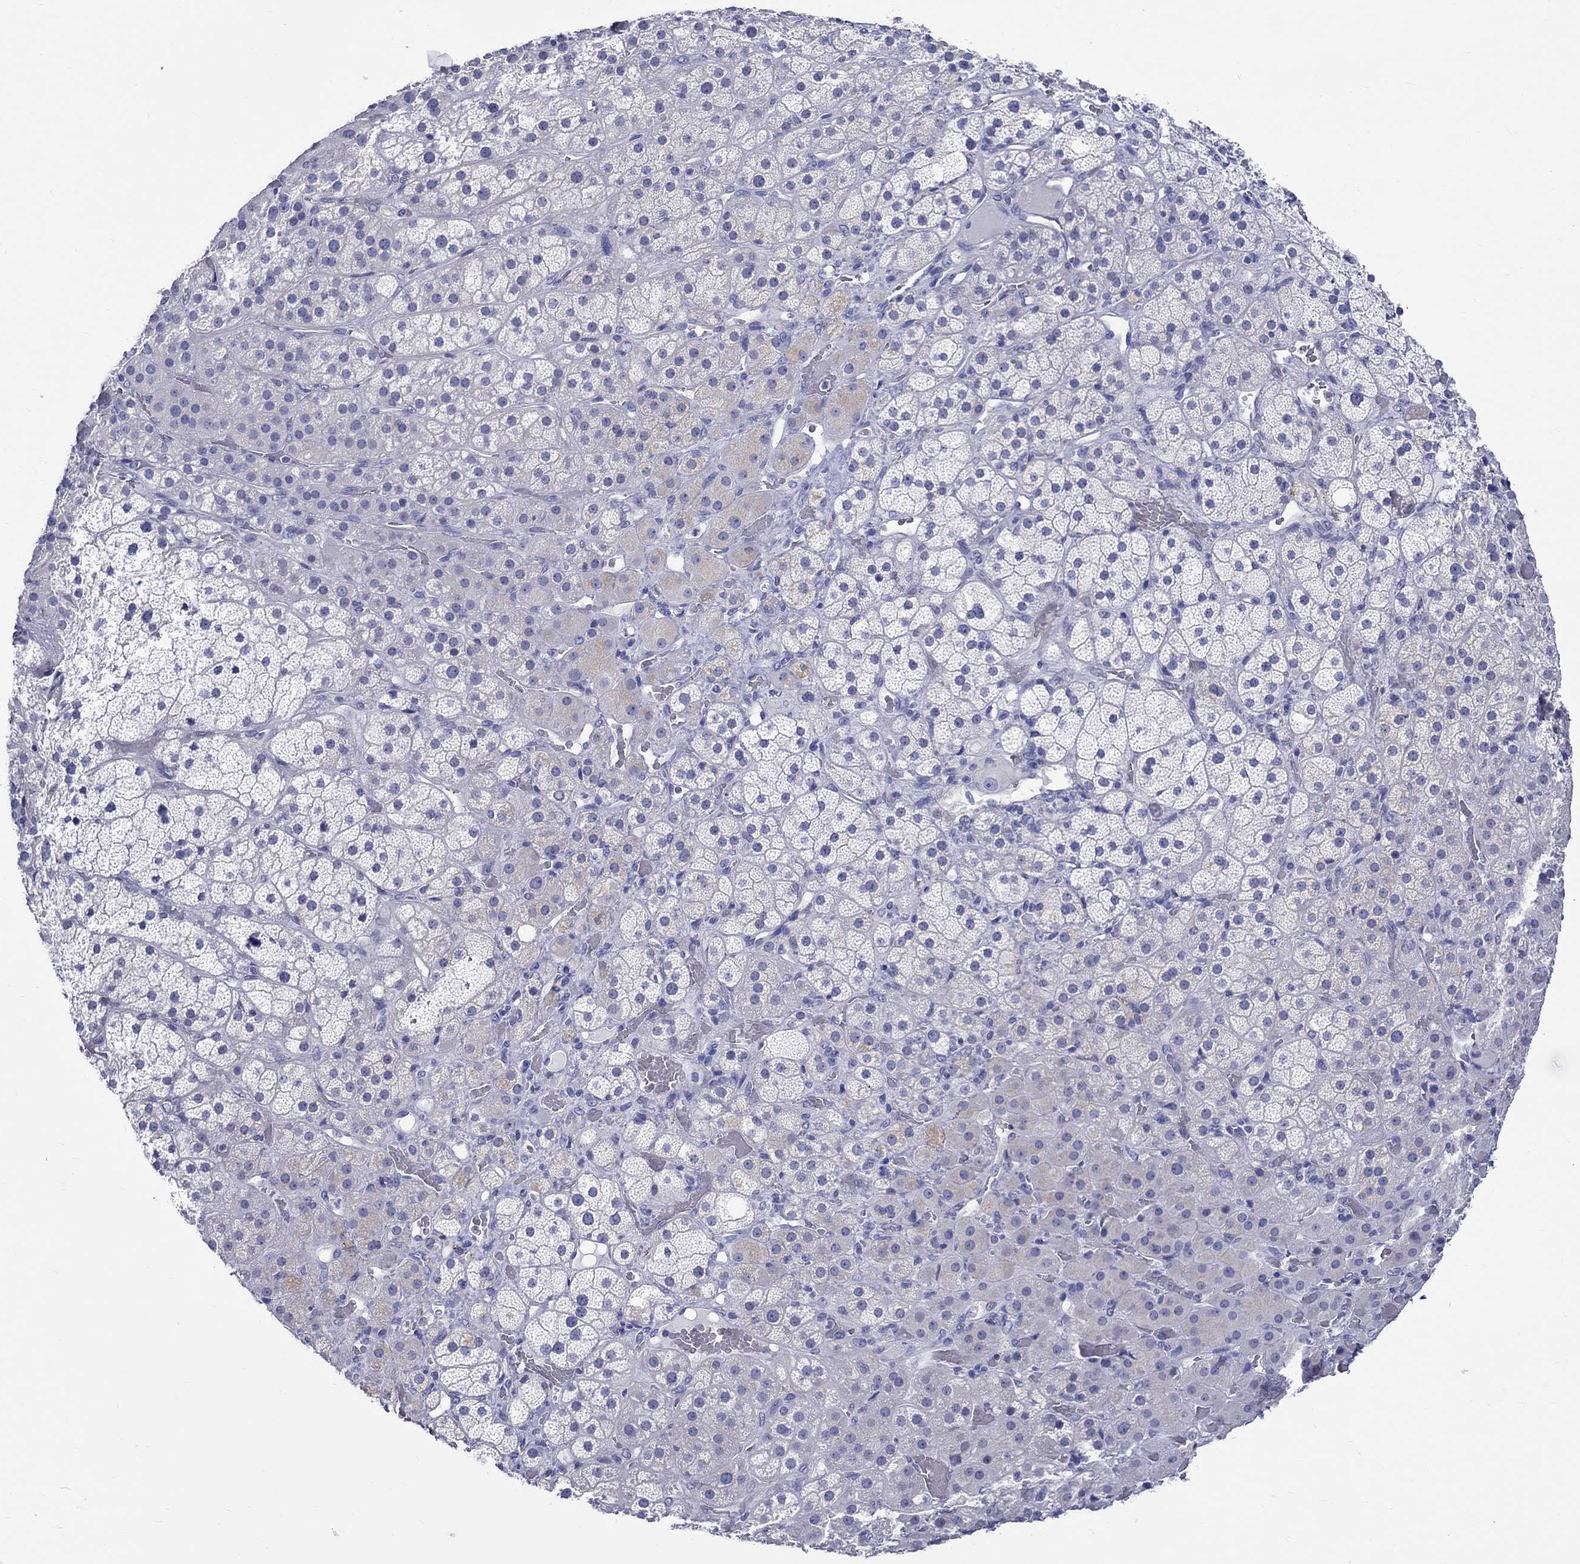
{"staining": {"intensity": "negative", "quantity": "none", "location": "none"}, "tissue": "adrenal gland", "cell_type": "Glandular cells", "image_type": "normal", "snomed": [{"axis": "morphology", "description": "Normal tissue, NOS"}, {"axis": "topography", "description": "Adrenal gland"}], "caption": "IHC photomicrograph of unremarkable human adrenal gland stained for a protein (brown), which displays no expression in glandular cells. The staining is performed using DAB (3,3'-diaminobenzidine) brown chromogen with nuclei counter-stained in using hematoxylin.", "gene": "SH2D7", "patient": {"sex": "male", "age": 57}}